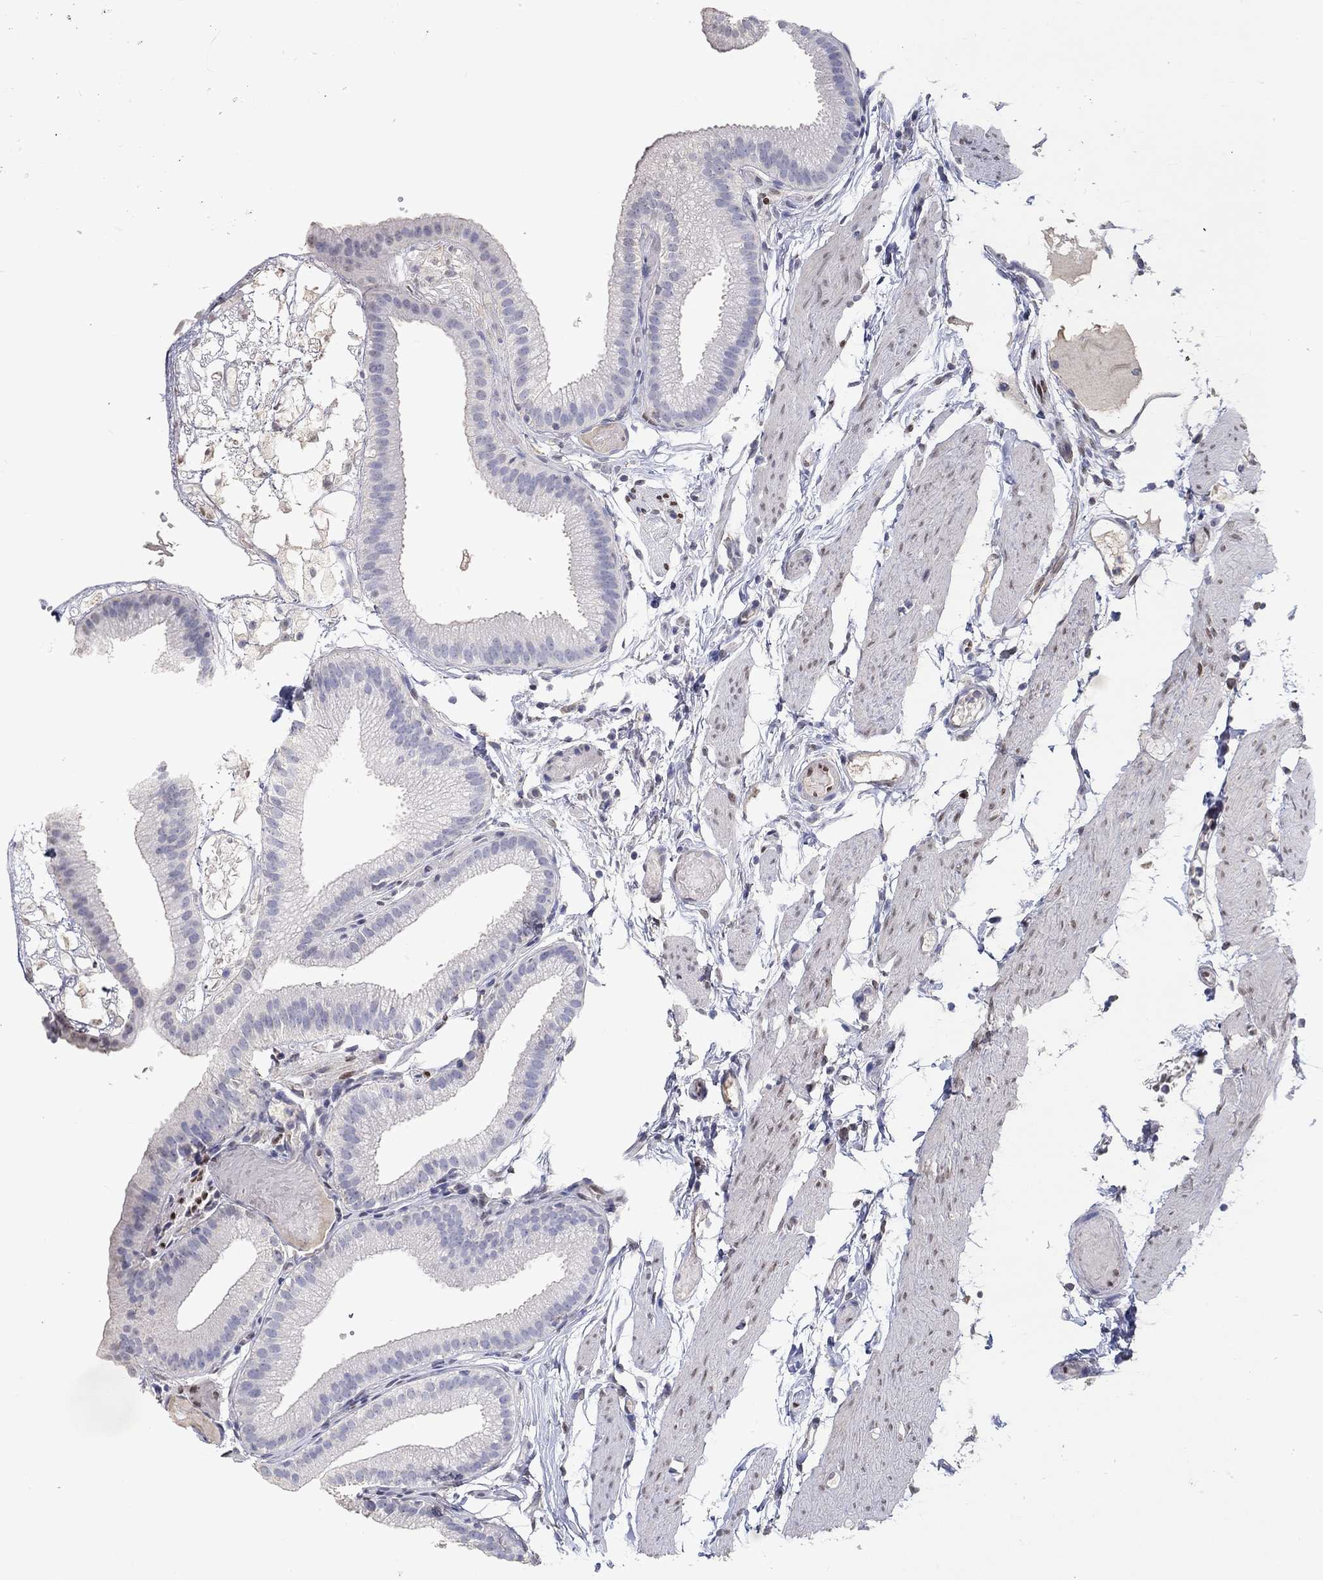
{"staining": {"intensity": "negative", "quantity": "none", "location": "none"}, "tissue": "gallbladder", "cell_type": "Glandular cells", "image_type": "normal", "snomed": [{"axis": "morphology", "description": "Normal tissue, NOS"}, {"axis": "topography", "description": "Gallbladder"}], "caption": "Immunohistochemistry (IHC) micrograph of benign gallbladder stained for a protein (brown), which demonstrates no expression in glandular cells.", "gene": "FGF2", "patient": {"sex": "female", "age": 45}}